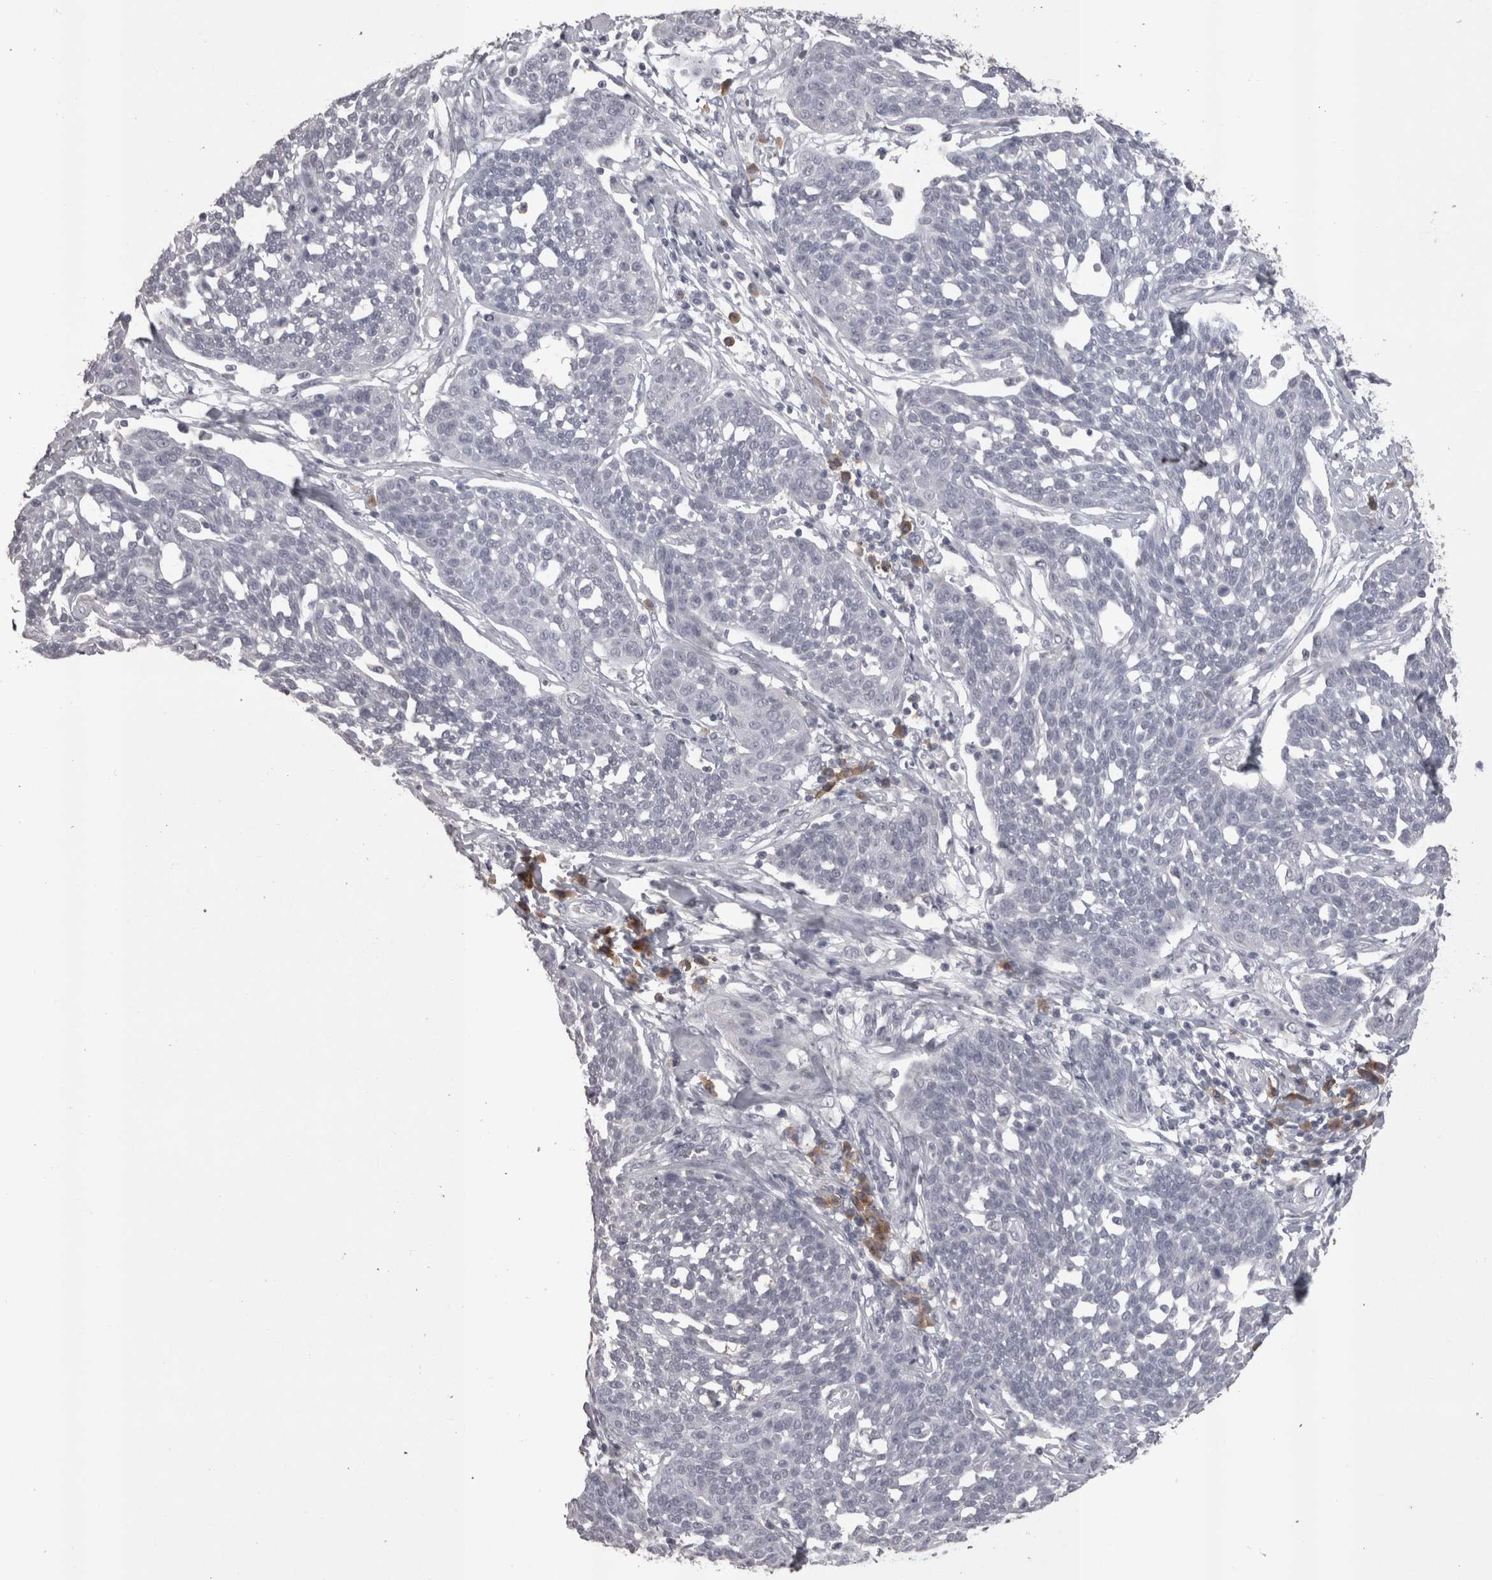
{"staining": {"intensity": "negative", "quantity": "none", "location": "none"}, "tissue": "cervical cancer", "cell_type": "Tumor cells", "image_type": "cancer", "snomed": [{"axis": "morphology", "description": "Squamous cell carcinoma, NOS"}, {"axis": "topography", "description": "Cervix"}], "caption": "The image exhibits no significant expression in tumor cells of cervical cancer.", "gene": "LAX1", "patient": {"sex": "female", "age": 34}}